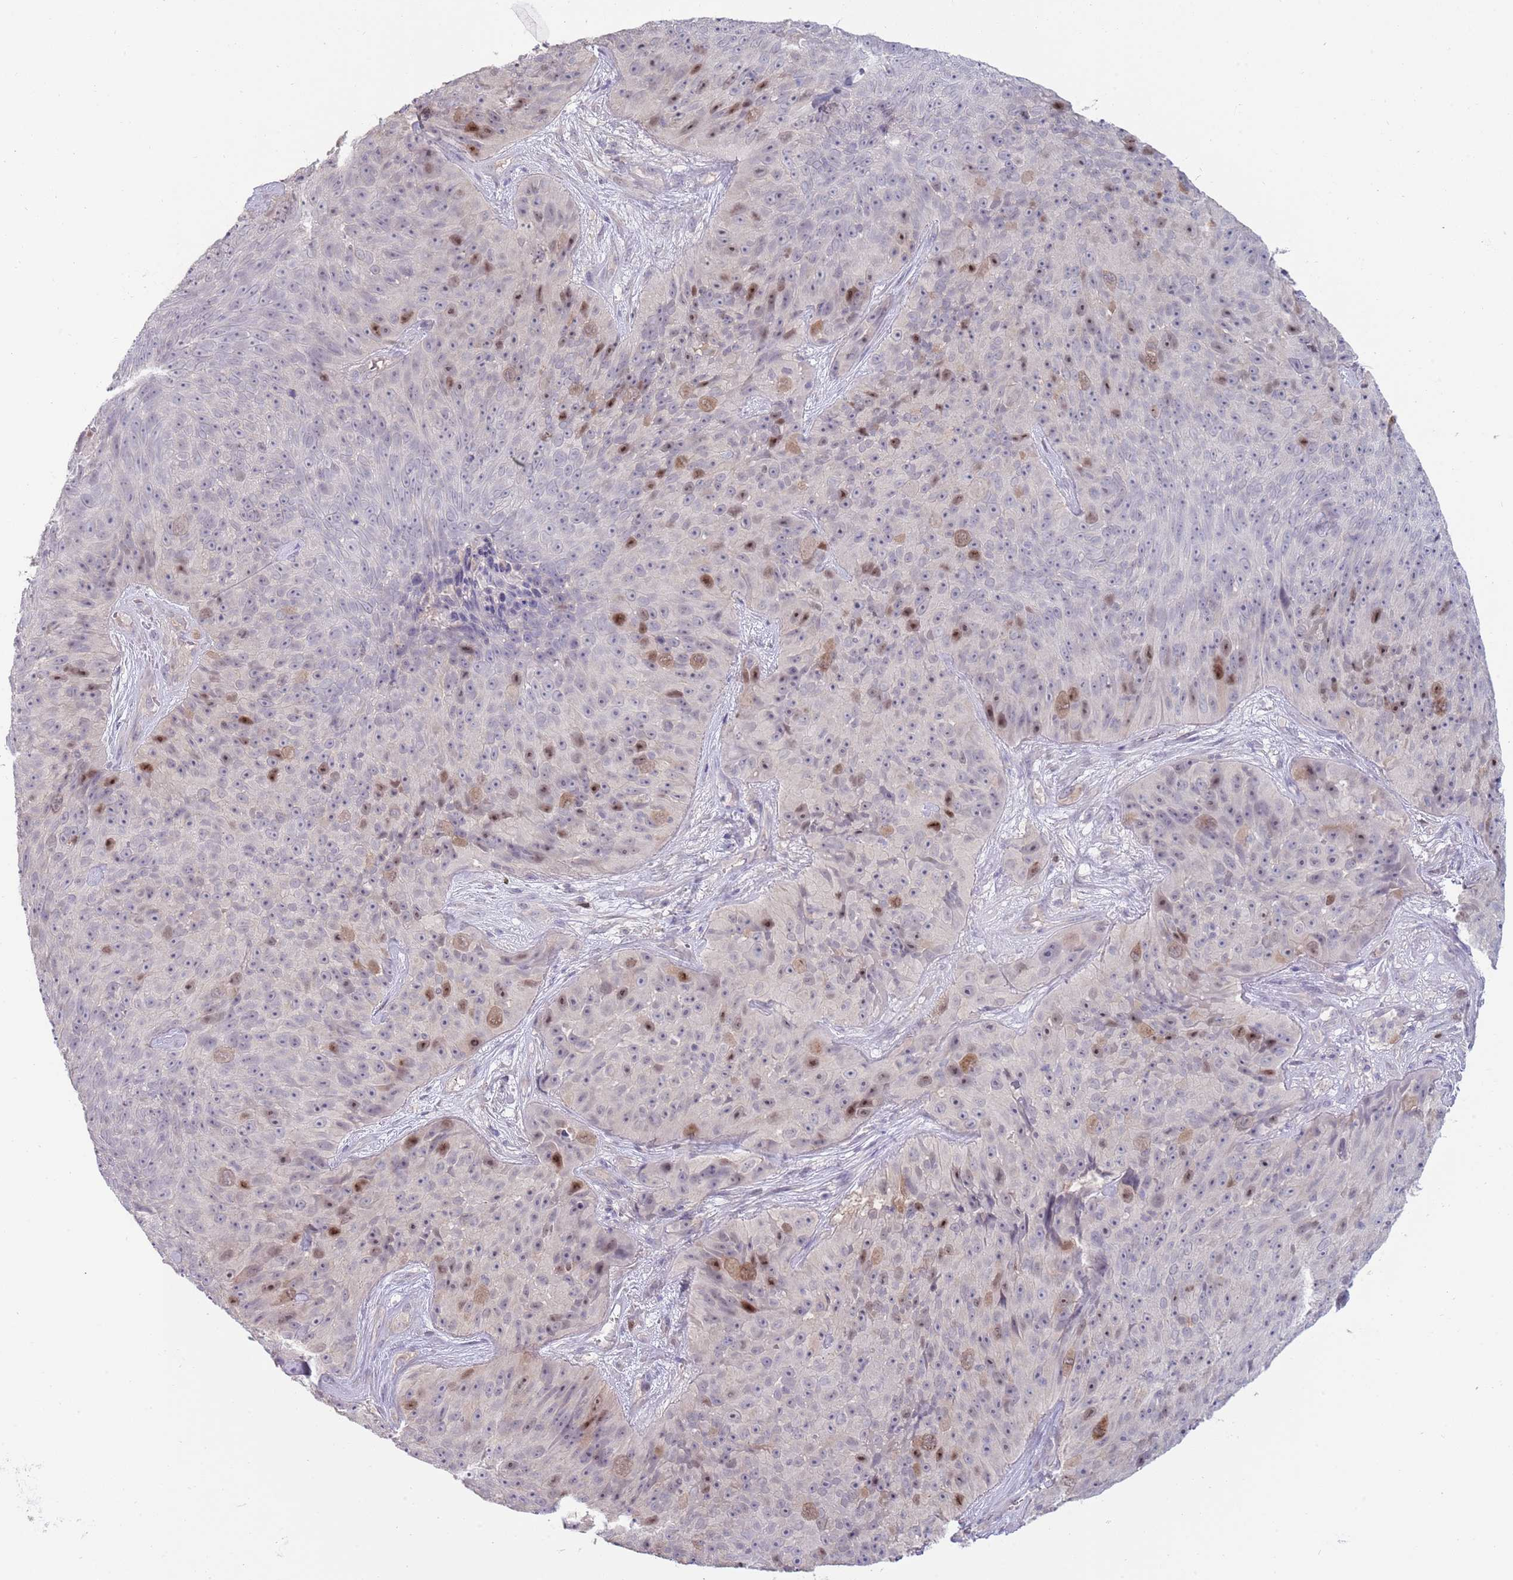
{"staining": {"intensity": "strong", "quantity": "<25%", "location": "nuclear"}, "tissue": "skin cancer", "cell_type": "Tumor cells", "image_type": "cancer", "snomed": [{"axis": "morphology", "description": "Squamous cell carcinoma, NOS"}, {"axis": "topography", "description": "Skin"}], "caption": "About <25% of tumor cells in skin squamous cell carcinoma demonstrate strong nuclear protein expression as visualized by brown immunohistochemical staining.", "gene": "PIMREG", "patient": {"sex": "female", "age": 87}}